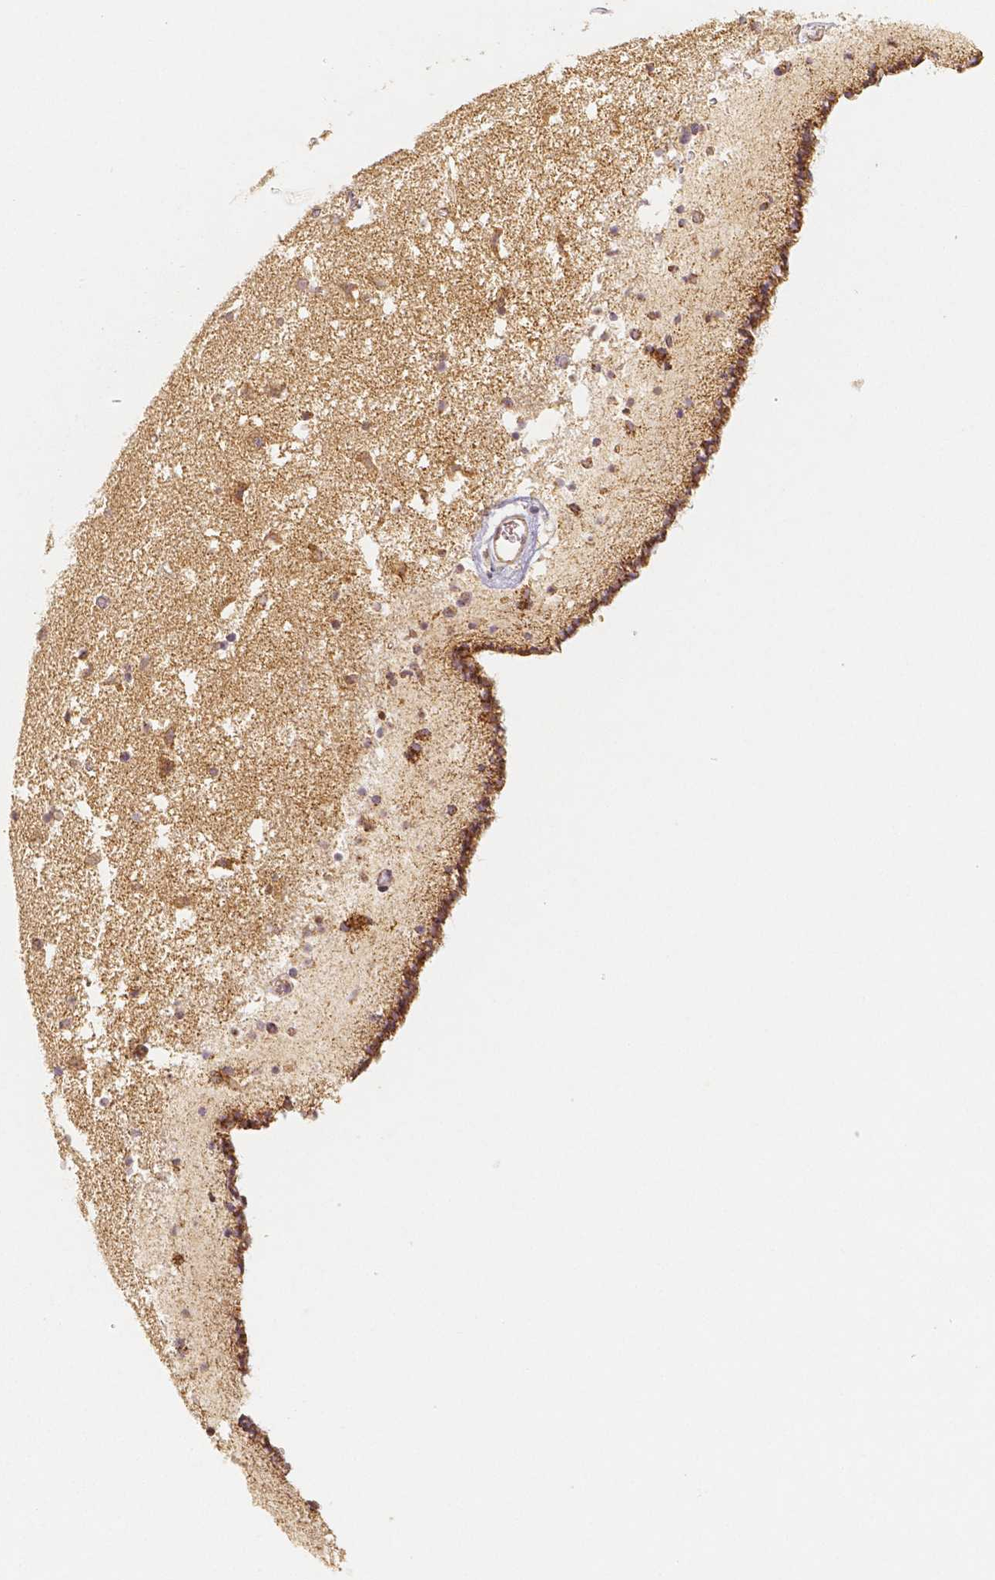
{"staining": {"intensity": "moderate", "quantity": "<25%", "location": "cytoplasmic/membranous"}, "tissue": "caudate", "cell_type": "Glial cells", "image_type": "normal", "snomed": [{"axis": "morphology", "description": "Normal tissue, NOS"}, {"axis": "topography", "description": "Lateral ventricle wall"}], "caption": "Unremarkable caudate exhibits moderate cytoplasmic/membranous expression in approximately <25% of glial cells (IHC, brightfield microscopy, high magnification)..", "gene": "PGAM5", "patient": {"sex": "female", "age": 42}}